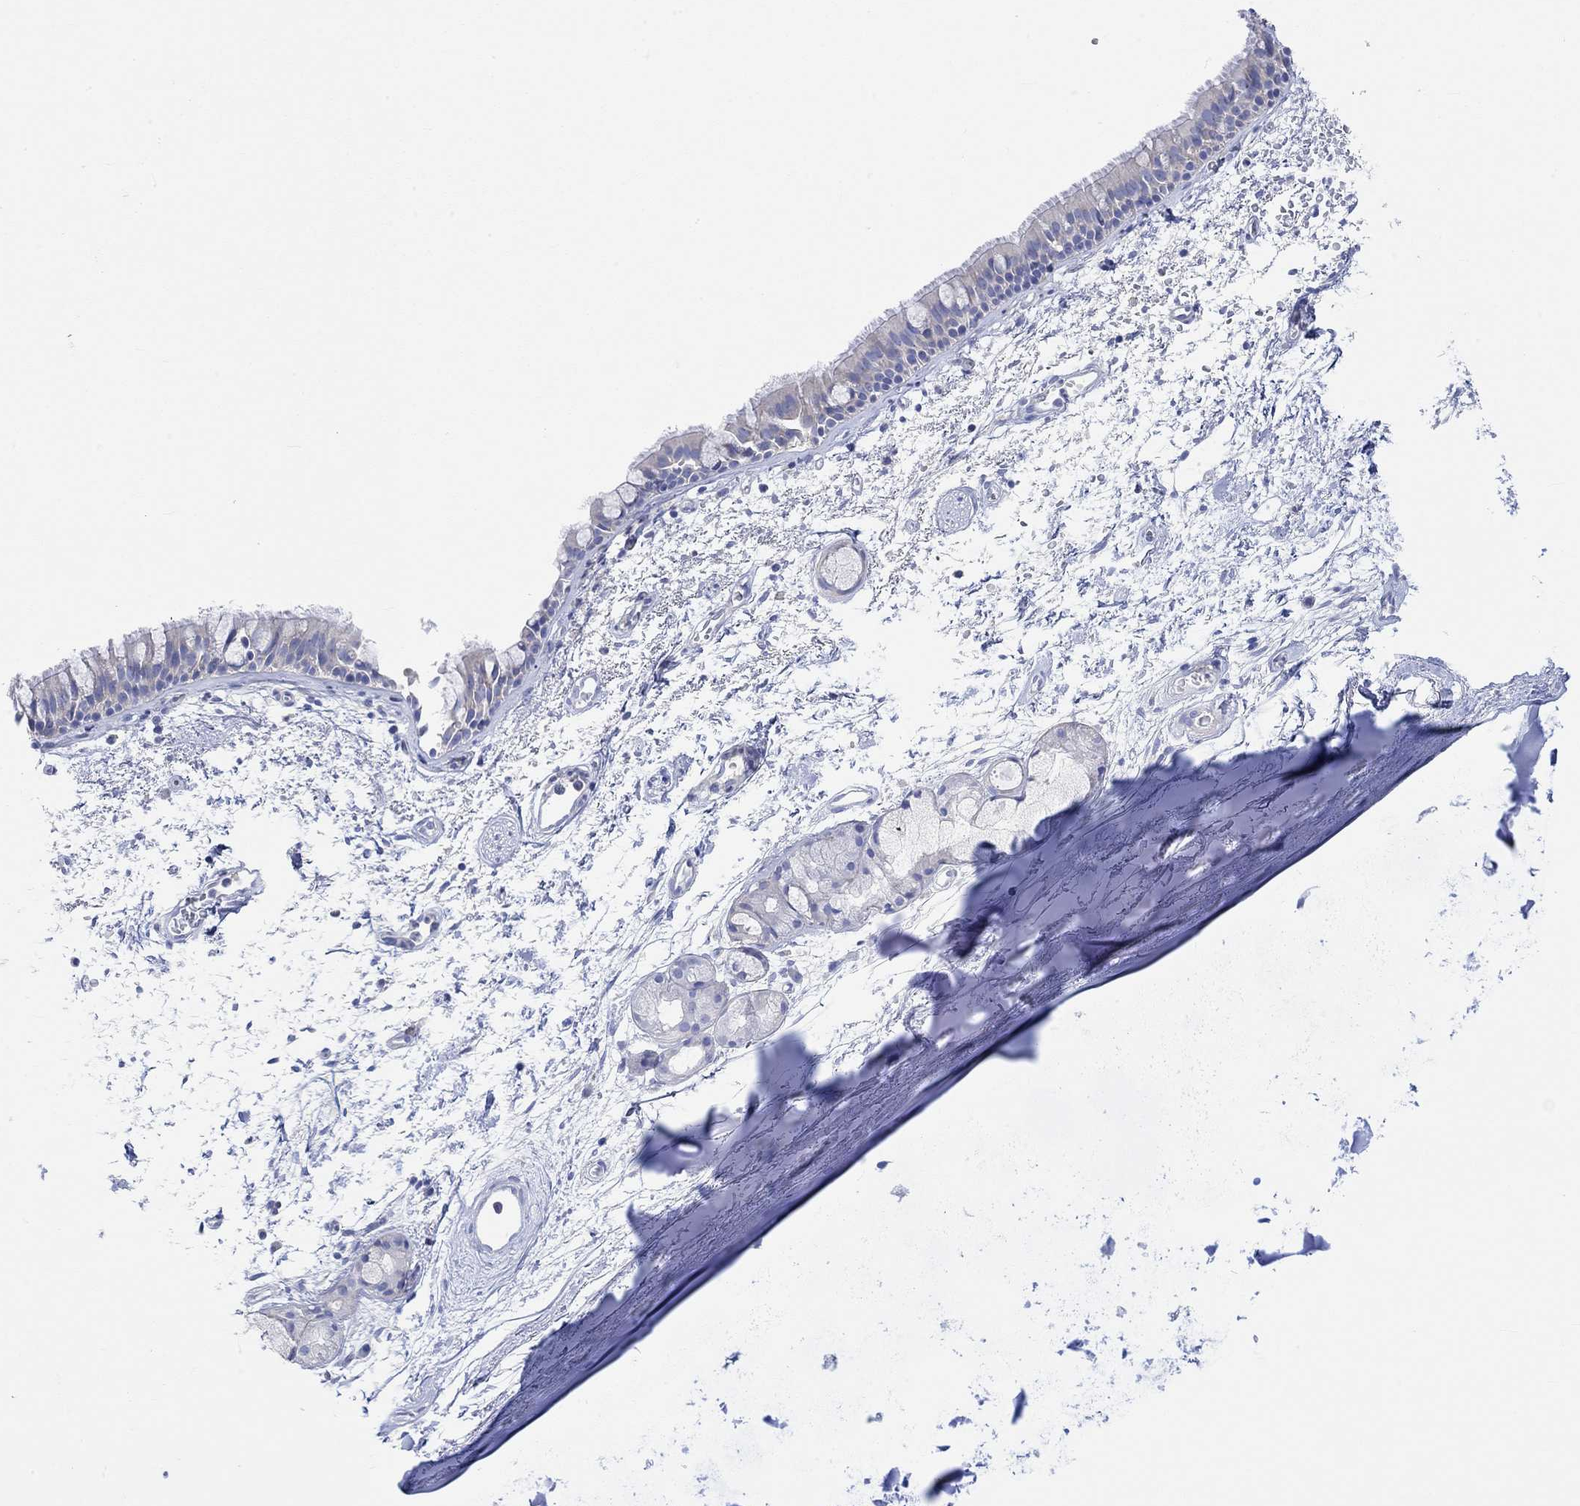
{"staining": {"intensity": "negative", "quantity": "none", "location": "none"}, "tissue": "bronchus", "cell_type": "Respiratory epithelial cells", "image_type": "normal", "snomed": [{"axis": "morphology", "description": "Normal tissue, NOS"}, {"axis": "topography", "description": "Cartilage tissue"}, {"axis": "topography", "description": "Bronchus"}], "caption": "This is a histopathology image of immunohistochemistry staining of unremarkable bronchus, which shows no positivity in respiratory epithelial cells. Nuclei are stained in blue.", "gene": "REEP6", "patient": {"sex": "male", "age": 66}}